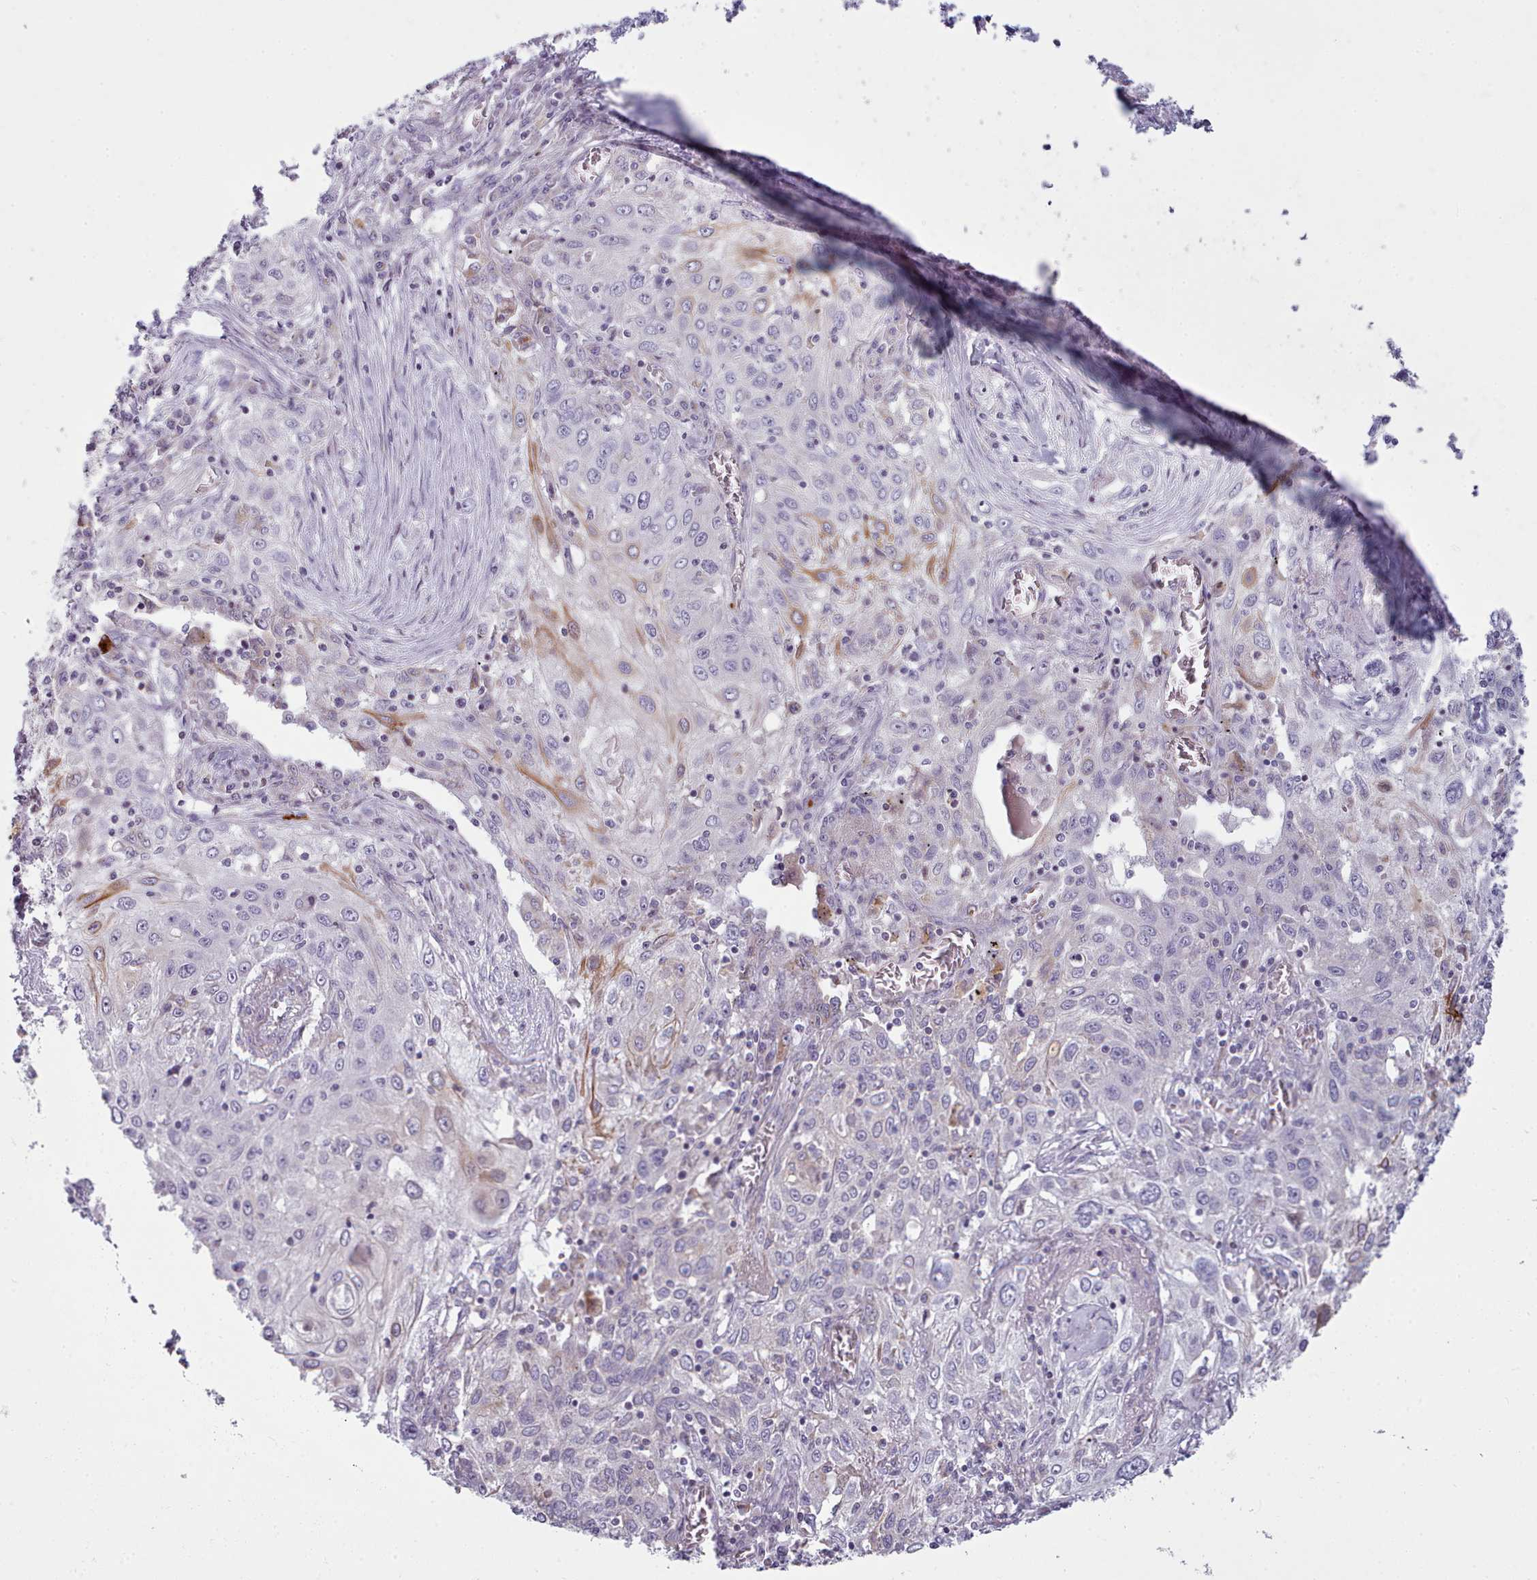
{"staining": {"intensity": "moderate", "quantity": "<25%", "location": "cytoplasmic/membranous"}, "tissue": "lung cancer", "cell_type": "Tumor cells", "image_type": "cancer", "snomed": [{"axis": "morphology", "description": "Squamous cell carcinoma, NOS"}, {"axis": "topography", "description": "Lung"}], "caption": "A brown stain highlights moderate cytoplasmic/membranous expression of a protein in human lung cancer (squamous cell carcinoma) tumor cells. The staining was performed using DAB (3,3'-diaminobenzidine), with brown indicating positive protein expression. Nuclei are stained blue with hematoxylin.", "gene": "SLC52A3", "patient": {"sex": "female", "age": 69}}